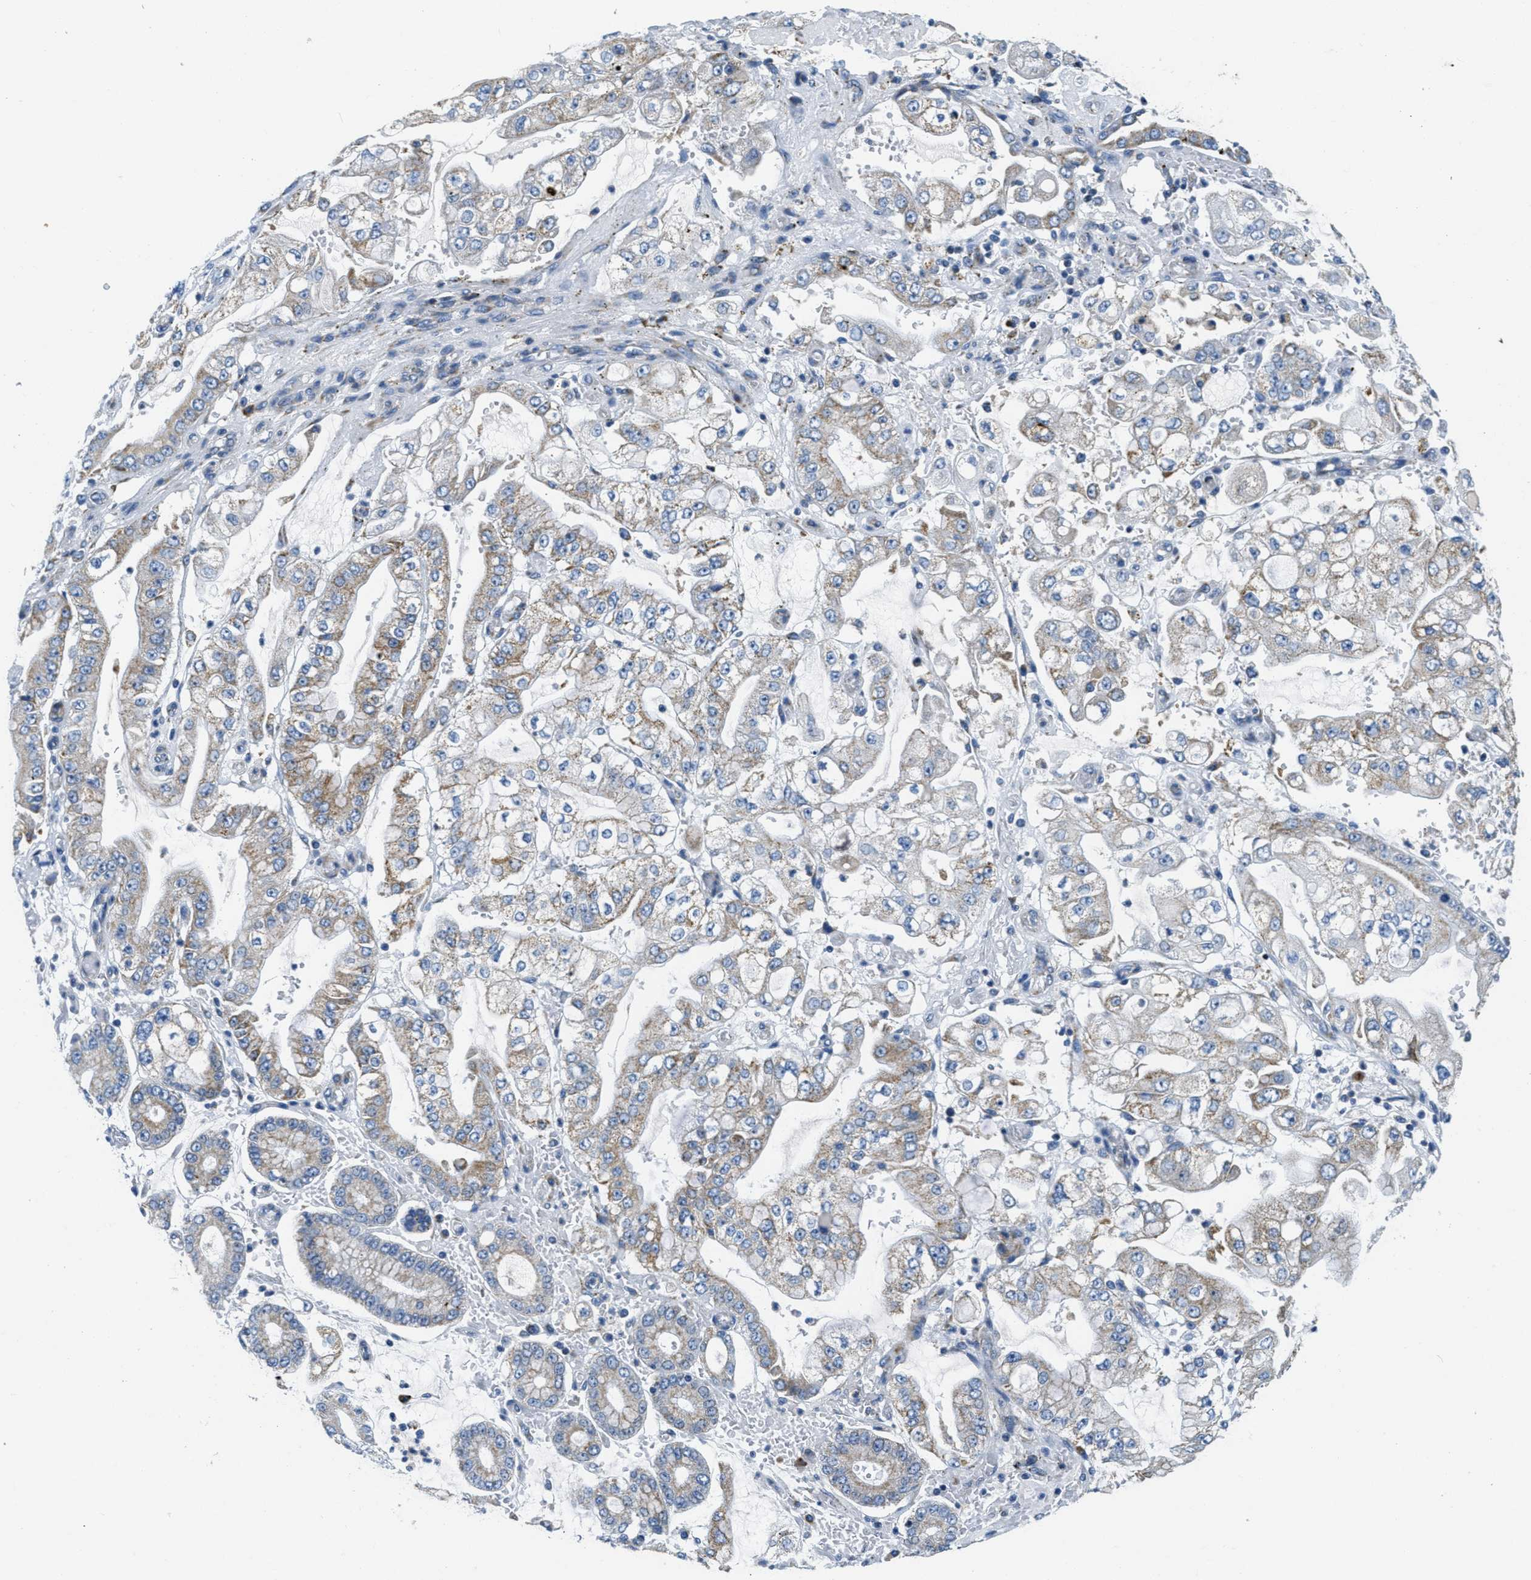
{"staining": {"intensity": "moderate", "quantity": "25%-75%", "location": "cytoplasmic/membranous"}, "tissue": "stomach cancer", "cell_type": "Tumor cells", "image_type": "cancer", "snomed": [{"axis": "morphology", "description": "Adenocarcinoma, NOS"}, {"axis": "topography", "description": "Stomach"}], "caption": "Stomach adenocarcinoma stained with immunohistochemistry (IHC) displays moderate cytoplasmic/membranous staining in approximately 25%-75% of tumor cells.", "gene": "CA4", "patient": {"sex": "male", "age": 76}}